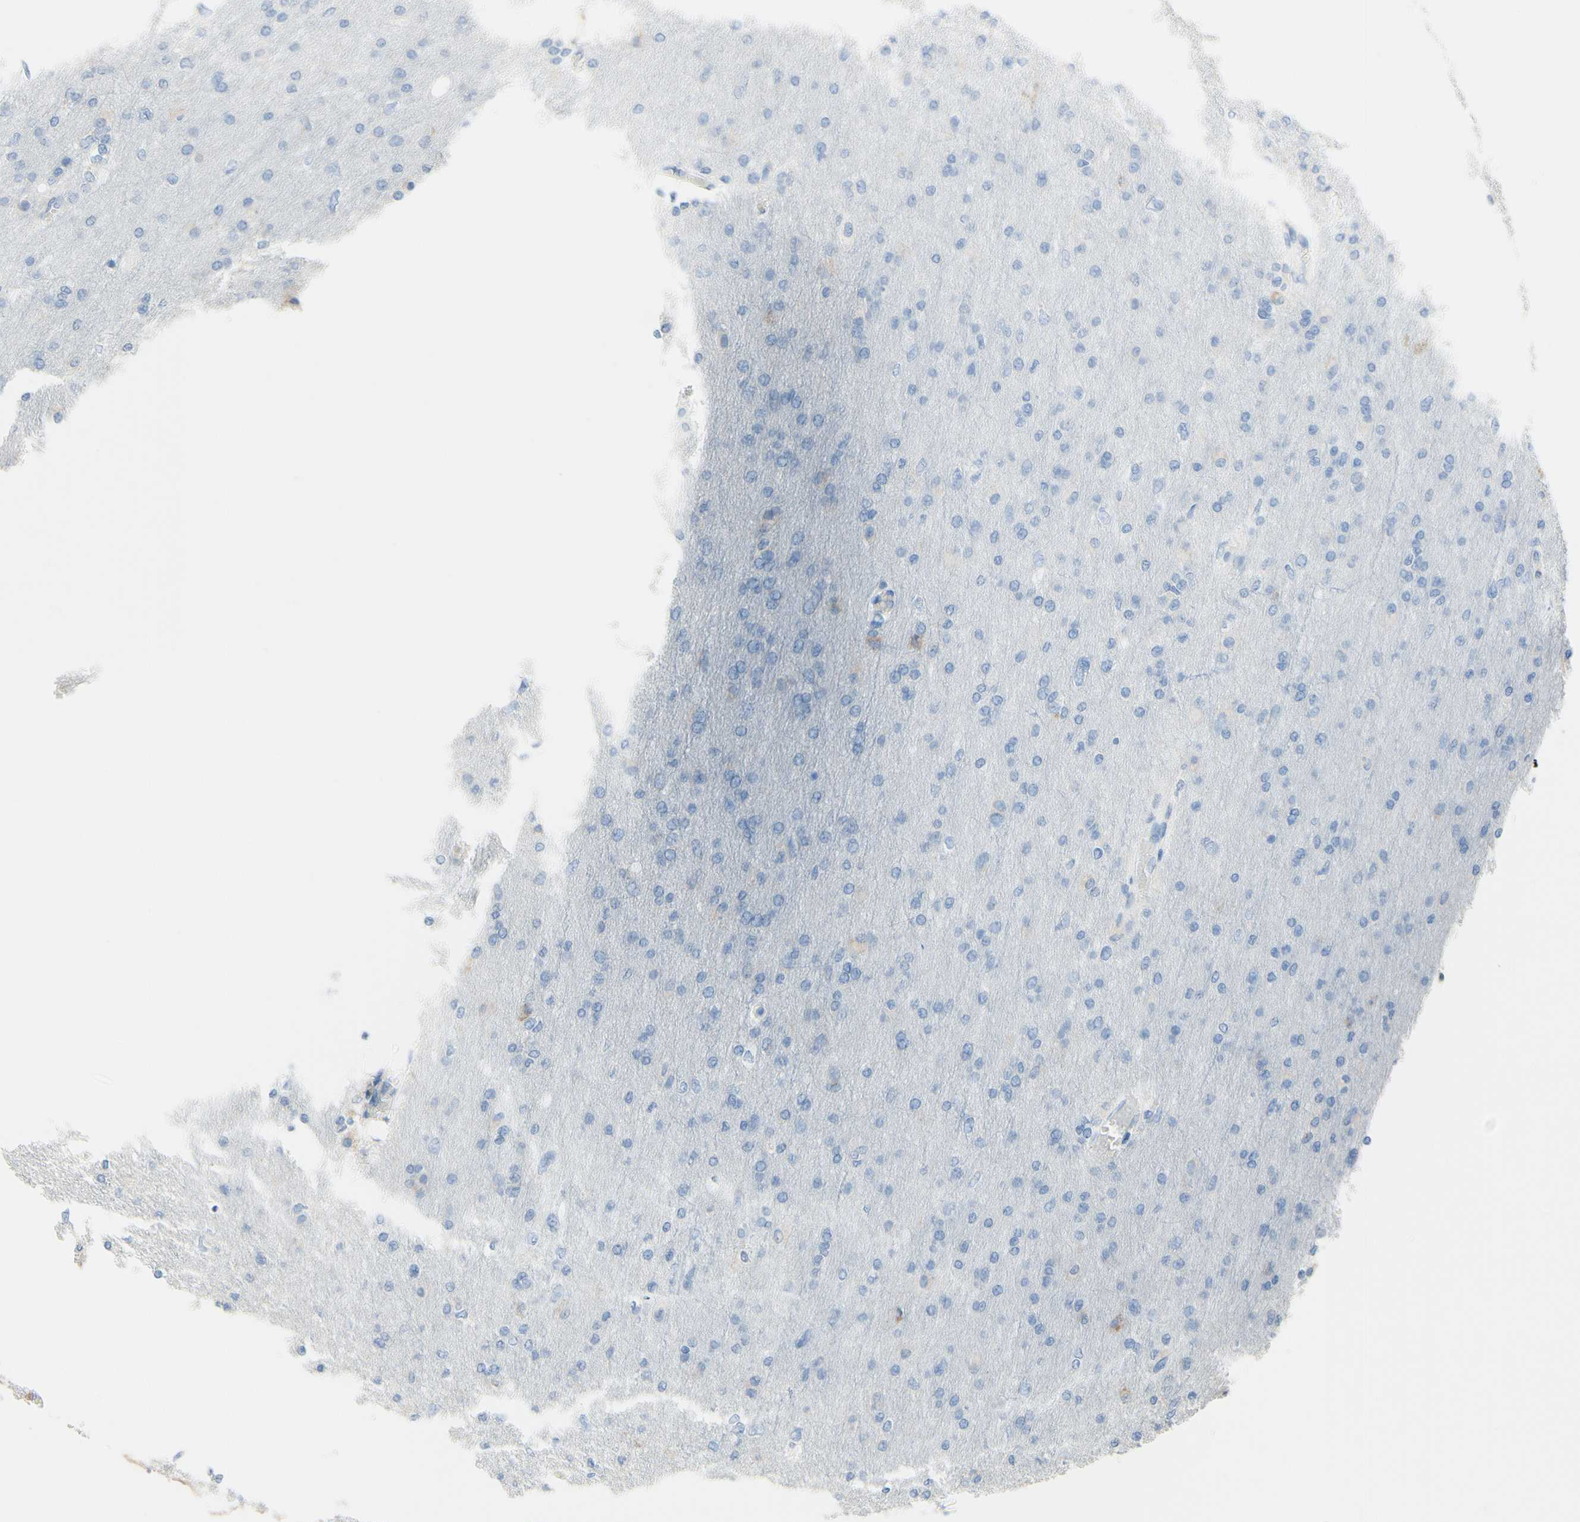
{"staining": {"intensity": "weak", "quantity": "<25%", "location": "cytoplasmic/membranous"}, "tissue": "glioma", "cell_type": "Tumor cells", "image_type": "cancer", "snomed": [{"axis": "morphology", "description": "Glioma, malignant, High grade"}, {"axis": "topography", "description": "Cerebral cortex"}], "caption": "Immunohistochemistry photomicrograph of glioma stained for a protein (brown), which reveals no positivity in tumor cells. (DAB (3,3'-diaminobenzidine) IHC visualized using brightfield microscopy, high magnification).", "gene": "AGPAT5", "patient": {"sex": "female", "age": 36}}